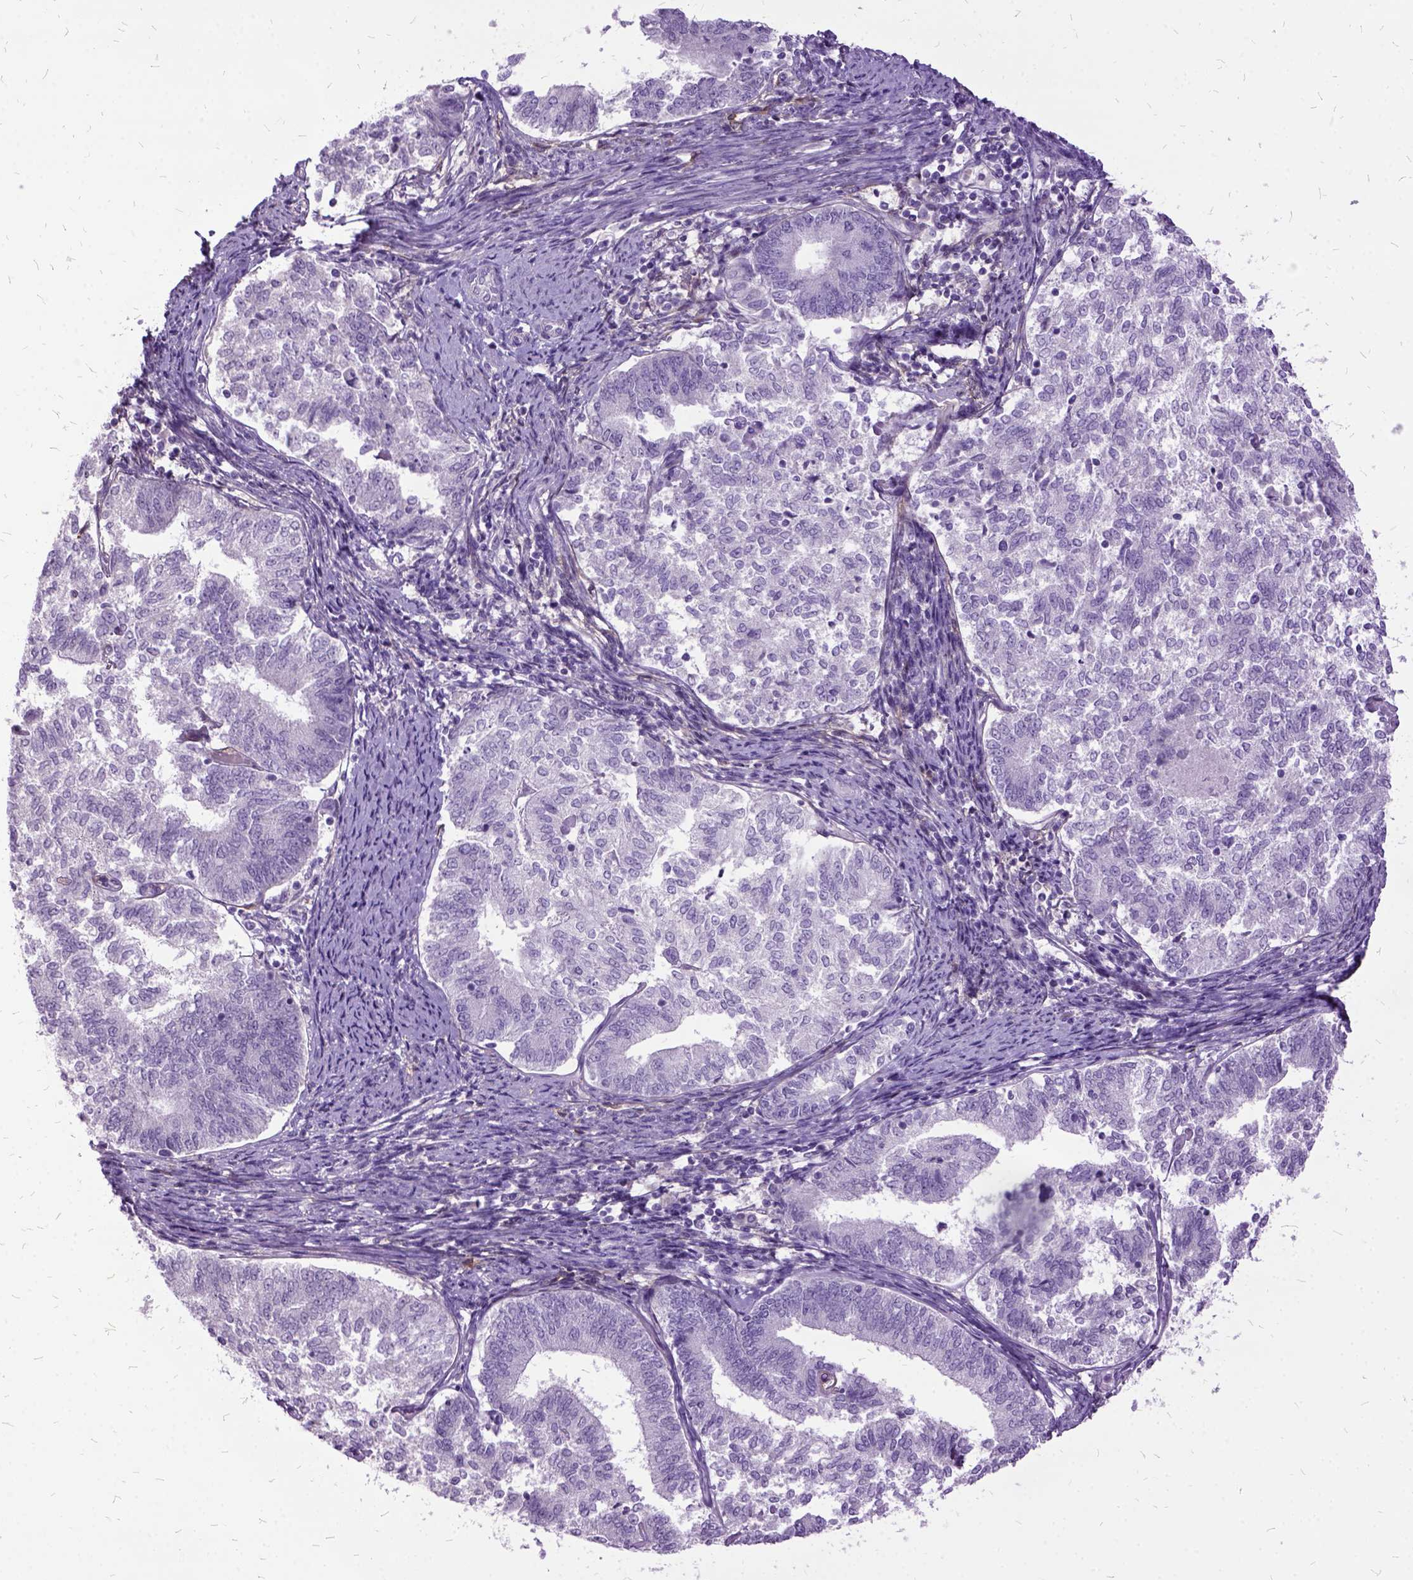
{"staining": {"intensity": "negative", "quantity": "none", "location": "none"}, "tissue": "endometrial cancer", "cell_type": "Tumor cells", "image_type": "cancer", "snomed": [{"axis": "morphology", "description": "Adenocarcinoma, NOS"}, {"axis": "topography", "description": "Endometrium"}], "caption": "The micrograph displays no staining of tumor cells in adenocarcinoma (endometrial). (DAB (3,3'-diaminobenzidine) immunohistochemistry with hematoxylin counter stain).", "gene": "MME", "patient": {"sex": "female", "age": 65}}